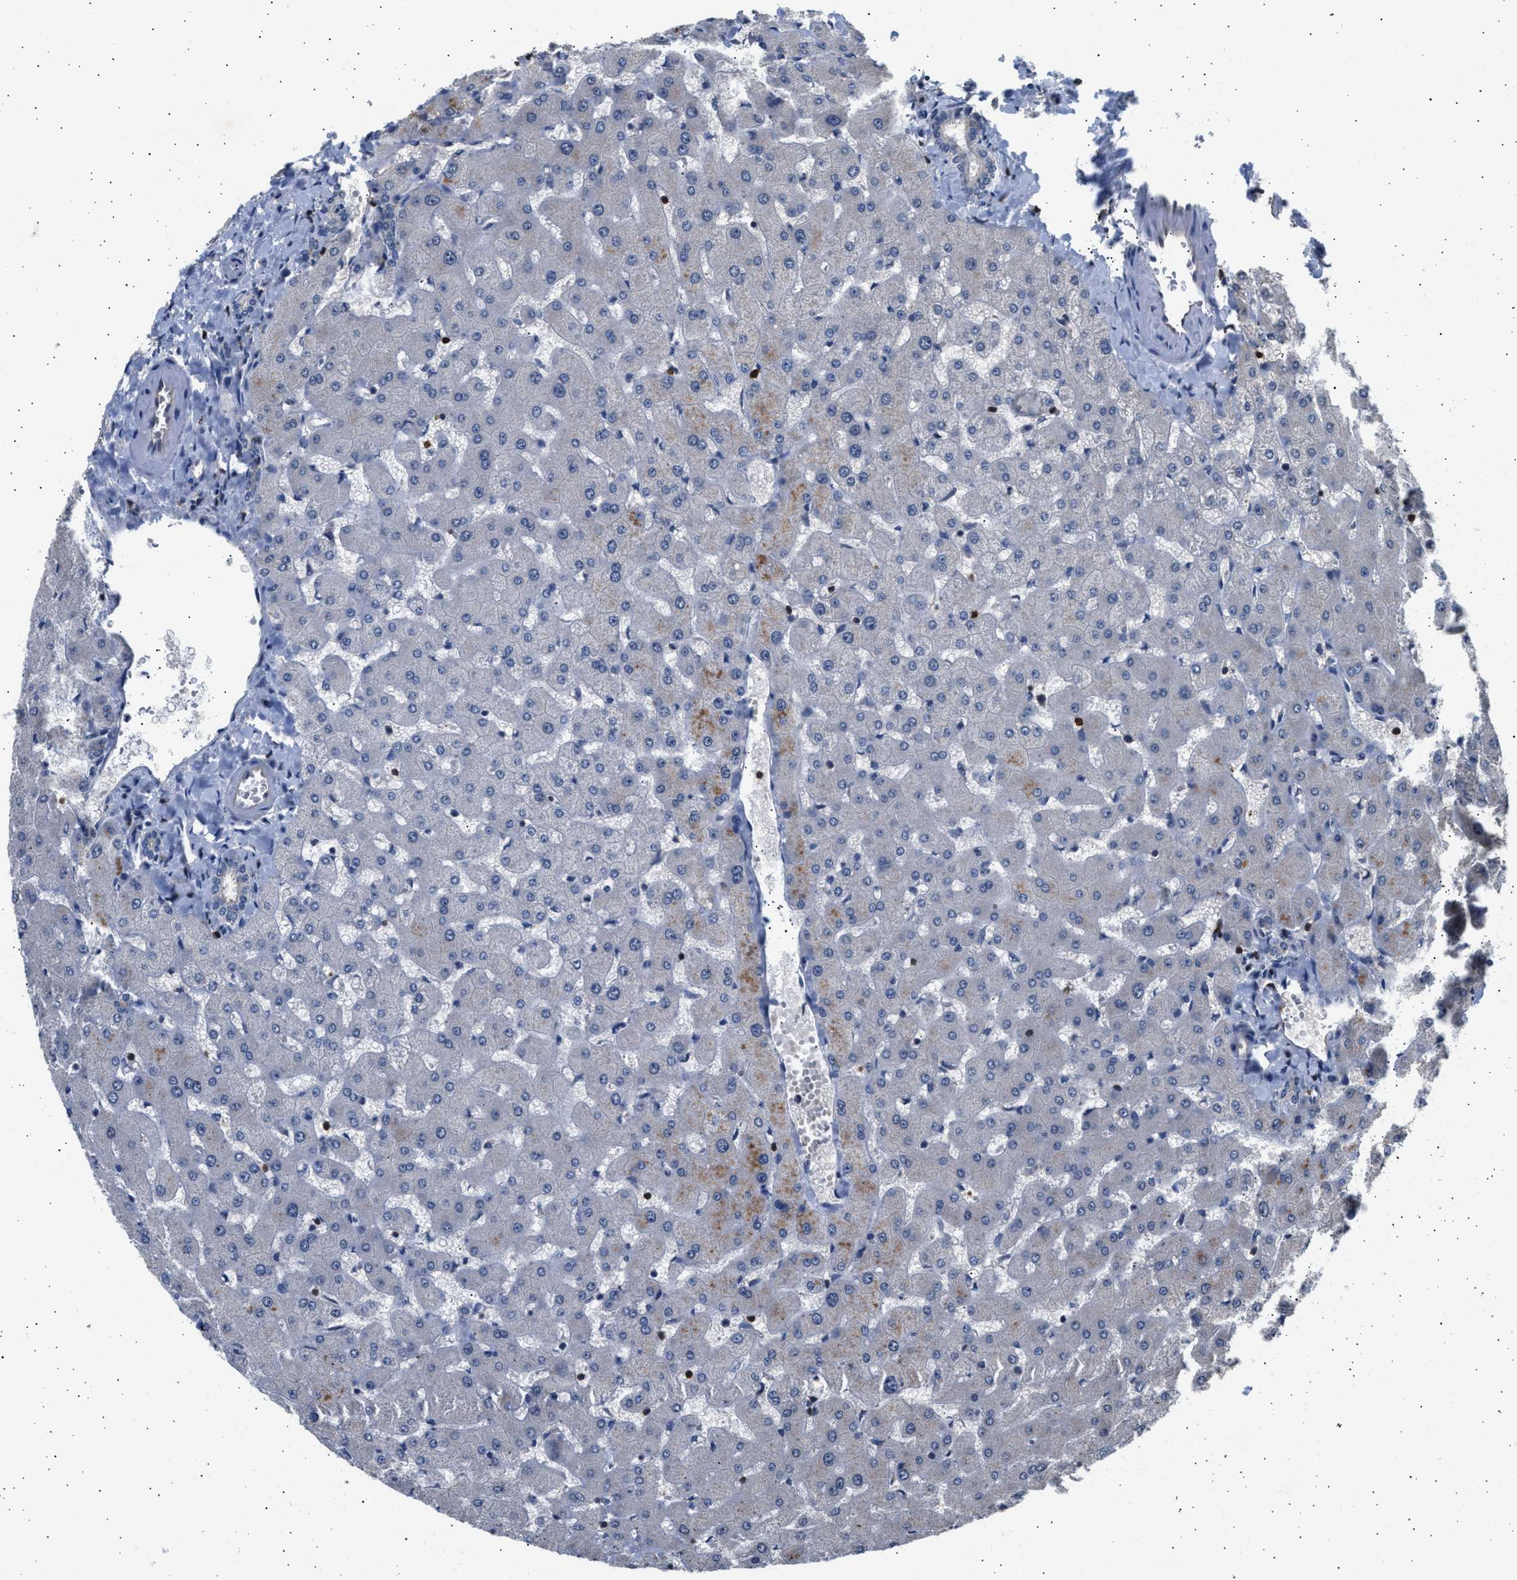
{"staining": {"intensity": "negative", "quantity": "none", "location": "none"}, "tissue": "liver", "cell_type": "Cholangiocytes", "image_type": "normal", "snomed": [{"axis": "morphology", "description": "Normal tissue, NOS"}, {"axis": "topography", "description": "Liver"}], "caption": "Immunohistochemistry image of benign liver: liver stained with DAB reveals no significant protein staining in cholangiocytes.", "gene": "GRAP2", "patient": {"sex": "female", "age": 63}}